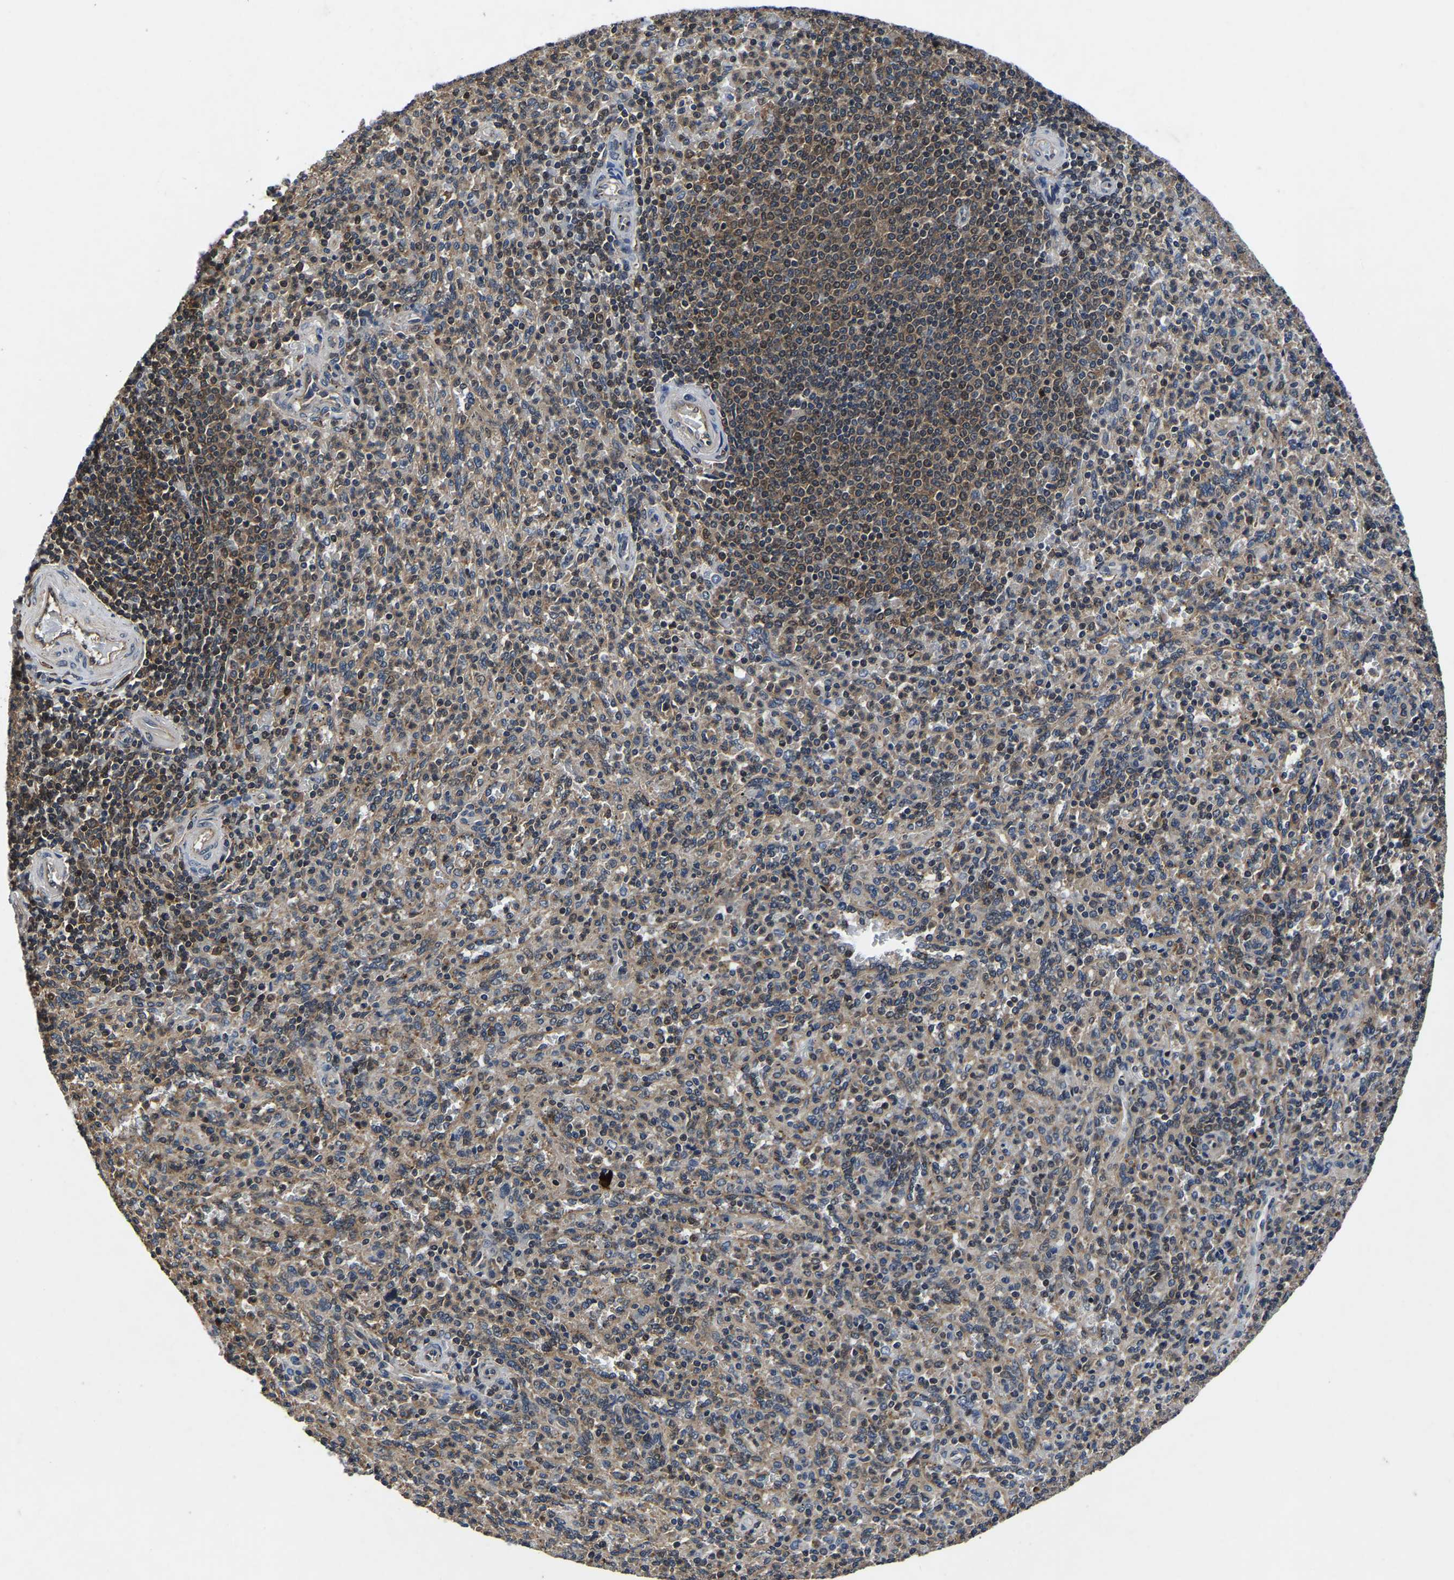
{"staining": {"intensity": "moderate", "quantity": "25%-75%", "location": "cytoplasmic/membranous"}, "tissue": "spleen", "cell_type": "Cells in red pulp", "image_type": "normal", "snomed": [{"axis": "morphology", "description": "Normal tissue, NOS"}, {"axis": "topography", "description": "Spleen"}], "caption": "An immunohistochemistry image of benign tissue is shown. Protein staining in brown shows moderate cytoplasmic/membranous positivity in spleen within cells in red pulp. Nuclei are stained in blue.", "gene": "FGD5", "patient": {"sex": "male", "age": 36}}